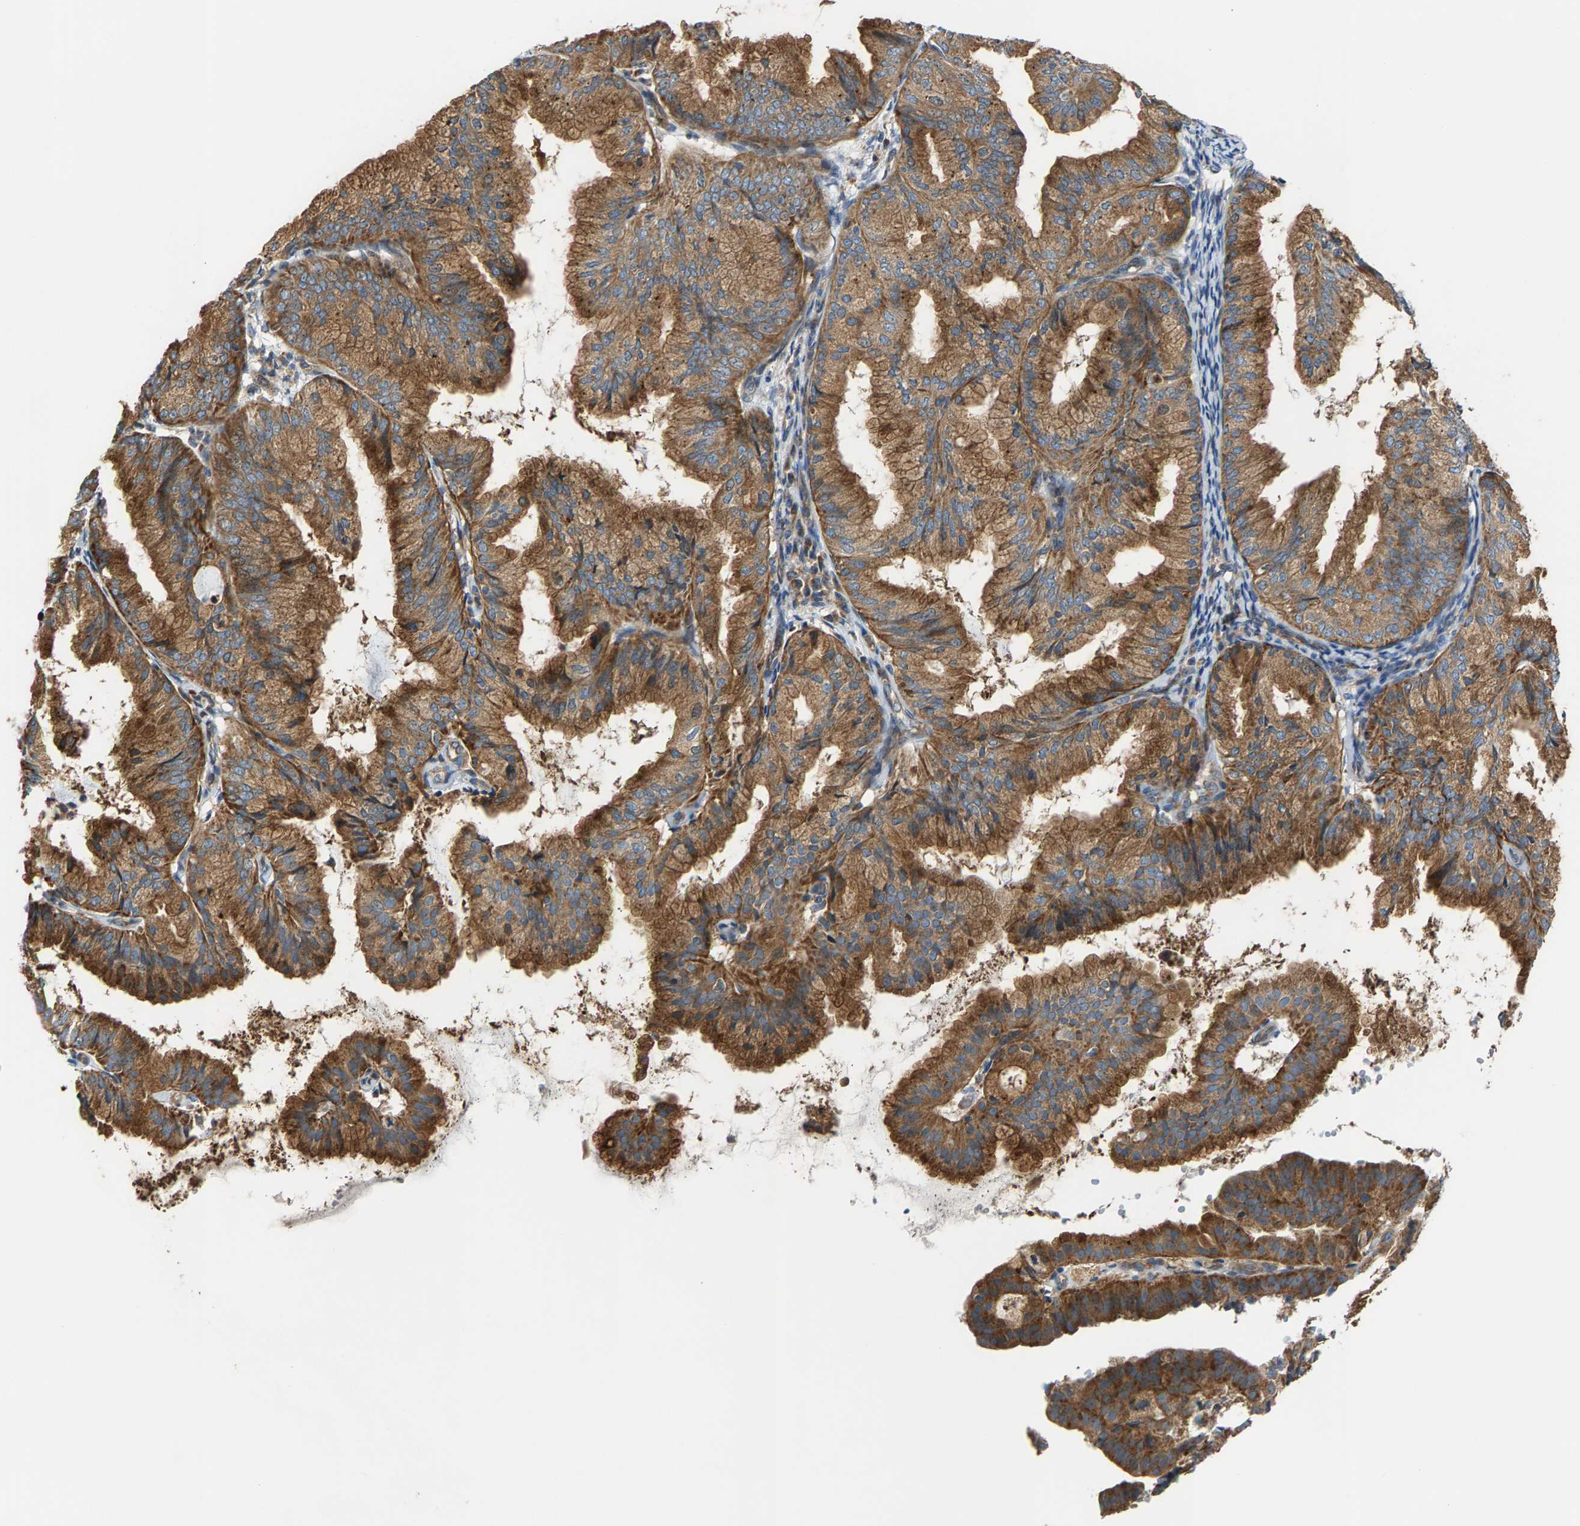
{"staining": {"intensity": "moderate", "quantity": ">75%", "location": "cytoplasmic/membranous"}, "tissue": "endometrial cancer", "cell_type": "Tumor cells", "image_type": "cancer", "snomed": [{"axis": "morphology", "description": "Adenocarcinoma, NOS"}, {"axis": "topography", "description": "Endometrium"}], "caption": "The immunohistochemical stain highlights moderate cytoplasmic/membranous staining in tumor cells of endometrial cancer (adenocarcinoma) tissue.", "gene": "PDCL", "patient": {"sex": "female", "age": 63}}